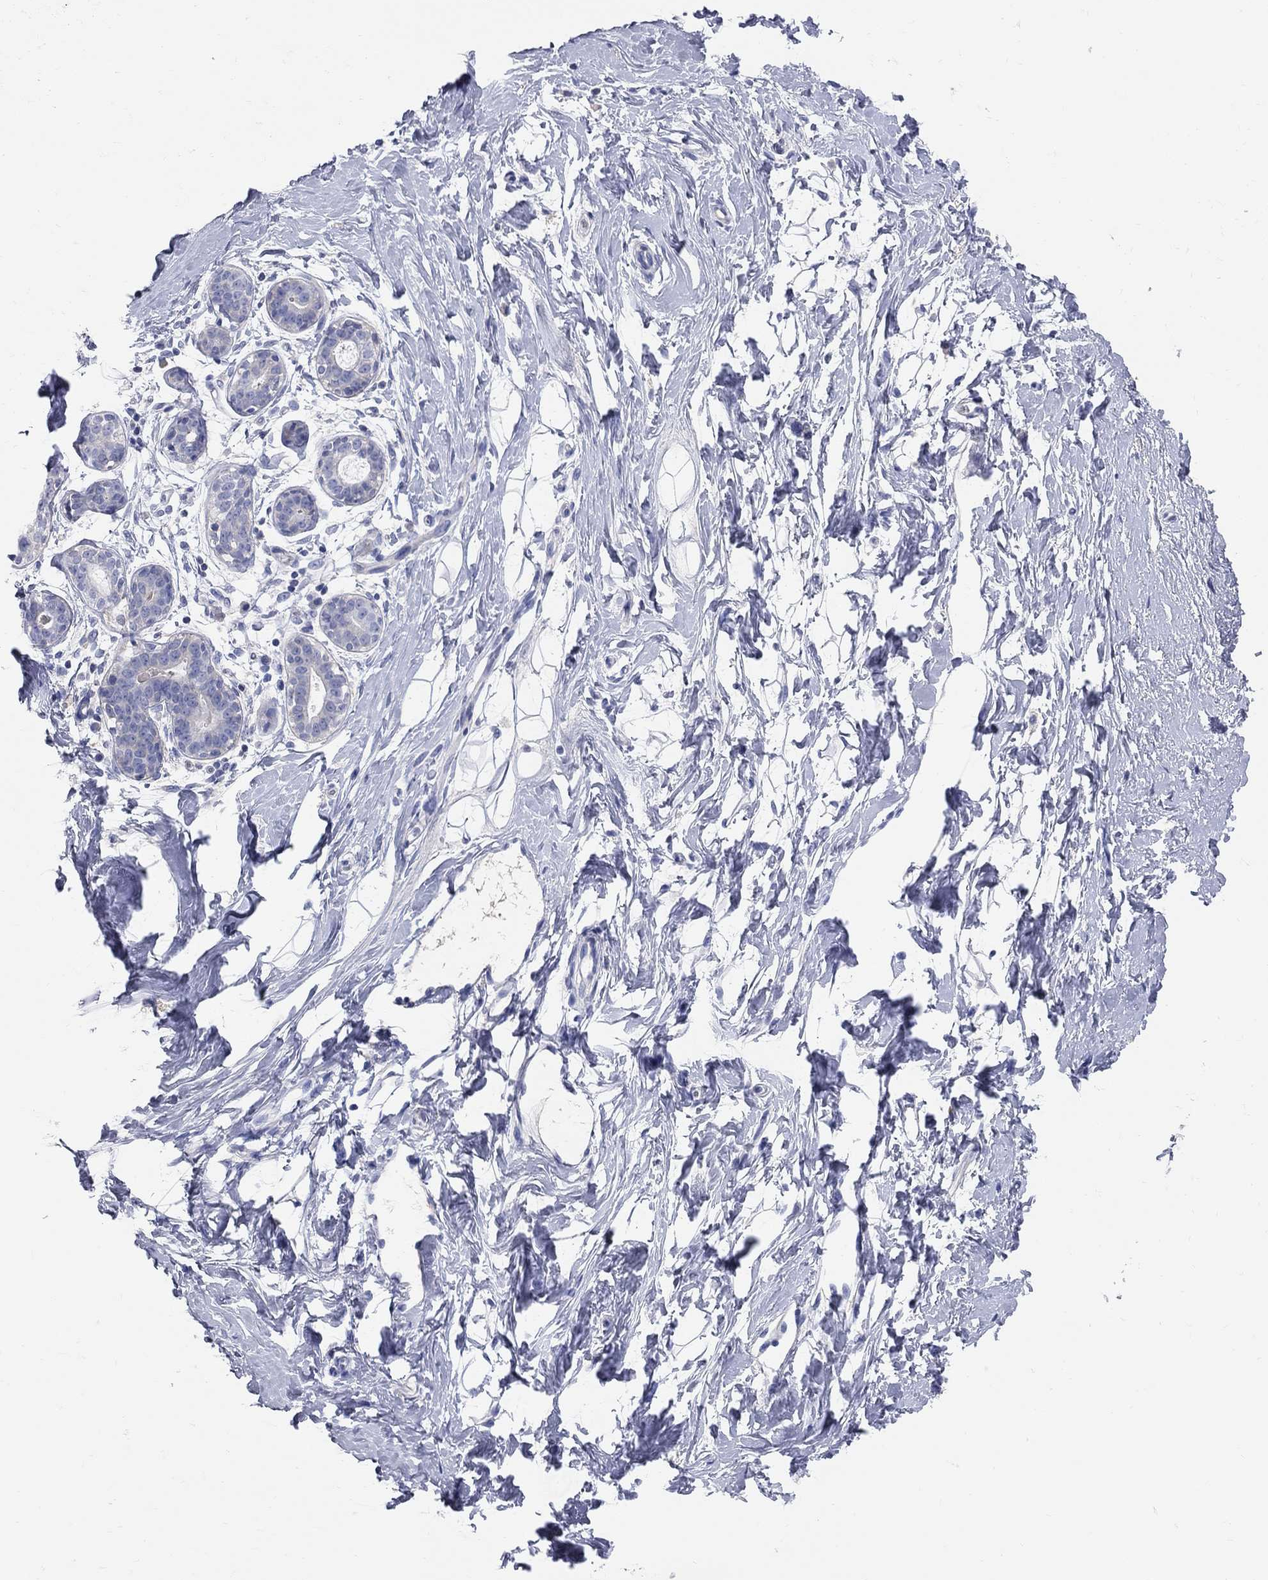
{"staining": {"intensity": "negative", "quantity": "none", "location": "none"}, "tissue": "breast", "cell_type": "Adipocytes", "image_type": "normal", "snomed": [{"axis": "morphology", "description": "Normal tissue, NOS"}, {"axis": "topography", "description": "Breast"}], "caption": "Micrograph shows no significant protein positivity in adipocytes of normal breast. Brightfield microscopy of immunohistochemistry (IHC) stained with DAB (3,3'-diaminobenzidine) (brown) and hematoxylin (blue), captured at high magnification.", "gene": "AOX1", "patient": {"sex": "female", "age": 37}}